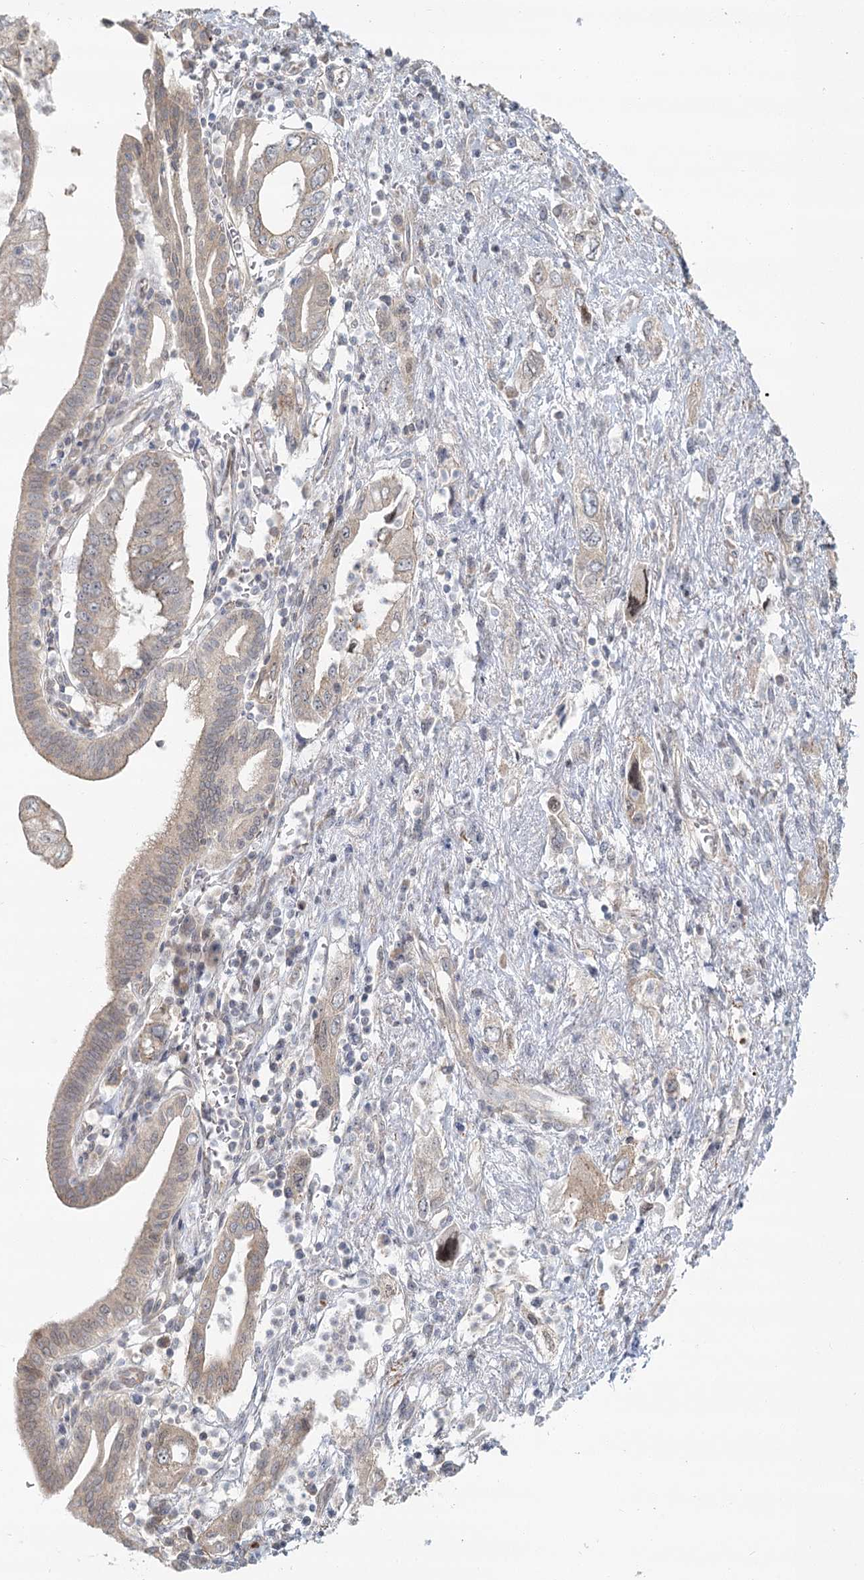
{"staining": {"intensity": "negative", "quantity": "none", "location": "none"}, "tissue": "pancreatic cancer", "cell_type": "Tumor cells", "image_type": "cancer", "snomed": [{"axis": "morphology", "description": "Adenocarcinoma, NOS"}, {"axis": "topography", "description": "Pancreas"}], "caption": "The immunohistochemistry photomicrograph has no significant staining in tumor cells of pancreatic cancer (adenocarcinoma) tissue.", "gene": "SPINK13", "patient": {"sex": "female", "age": 73}}